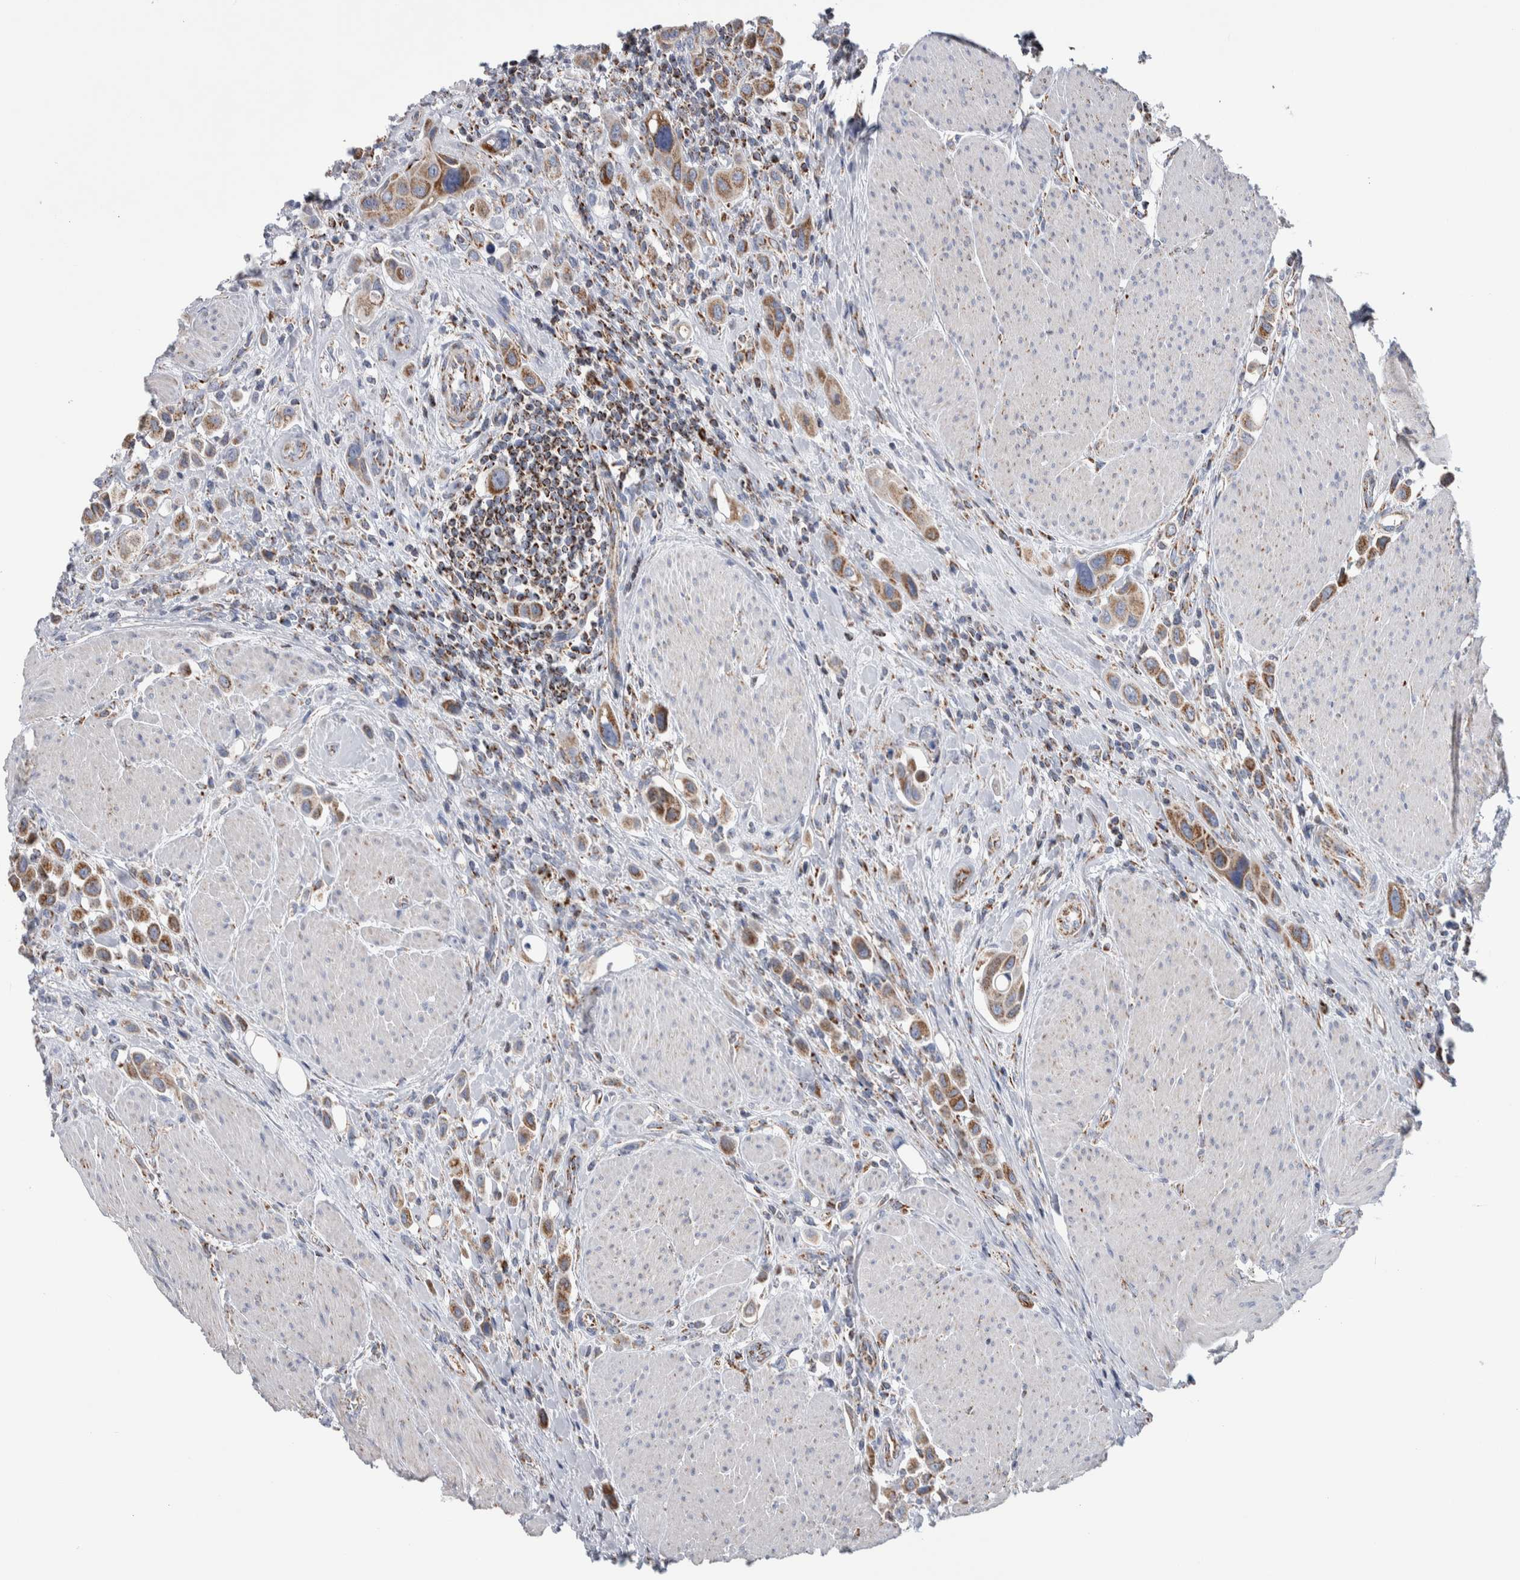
{"staining": {"intensity": "moderate", "quantity": ">75%", "location": "cytoplasmic/membranous"}, "tissue": "urothelial cancer", "cell_type": "Tumor cells", "image_type": "cancer", "snomed": [{"axis": "morphology", "description": "Urothelial carcinoma, High grade"}, {"axis": "topography", "description": "Urinary bladder"}], "caption": "This photomicrograph demonstrates urothelial cancer stained with IHC to label a protein in brown. The cytoplasmic/membranous of tumor cells show moderate positivity for the protein. Nuclei are counter-stained blue.", "gene": "ETFA", "patient": {"sex": "male", "age": 50}}